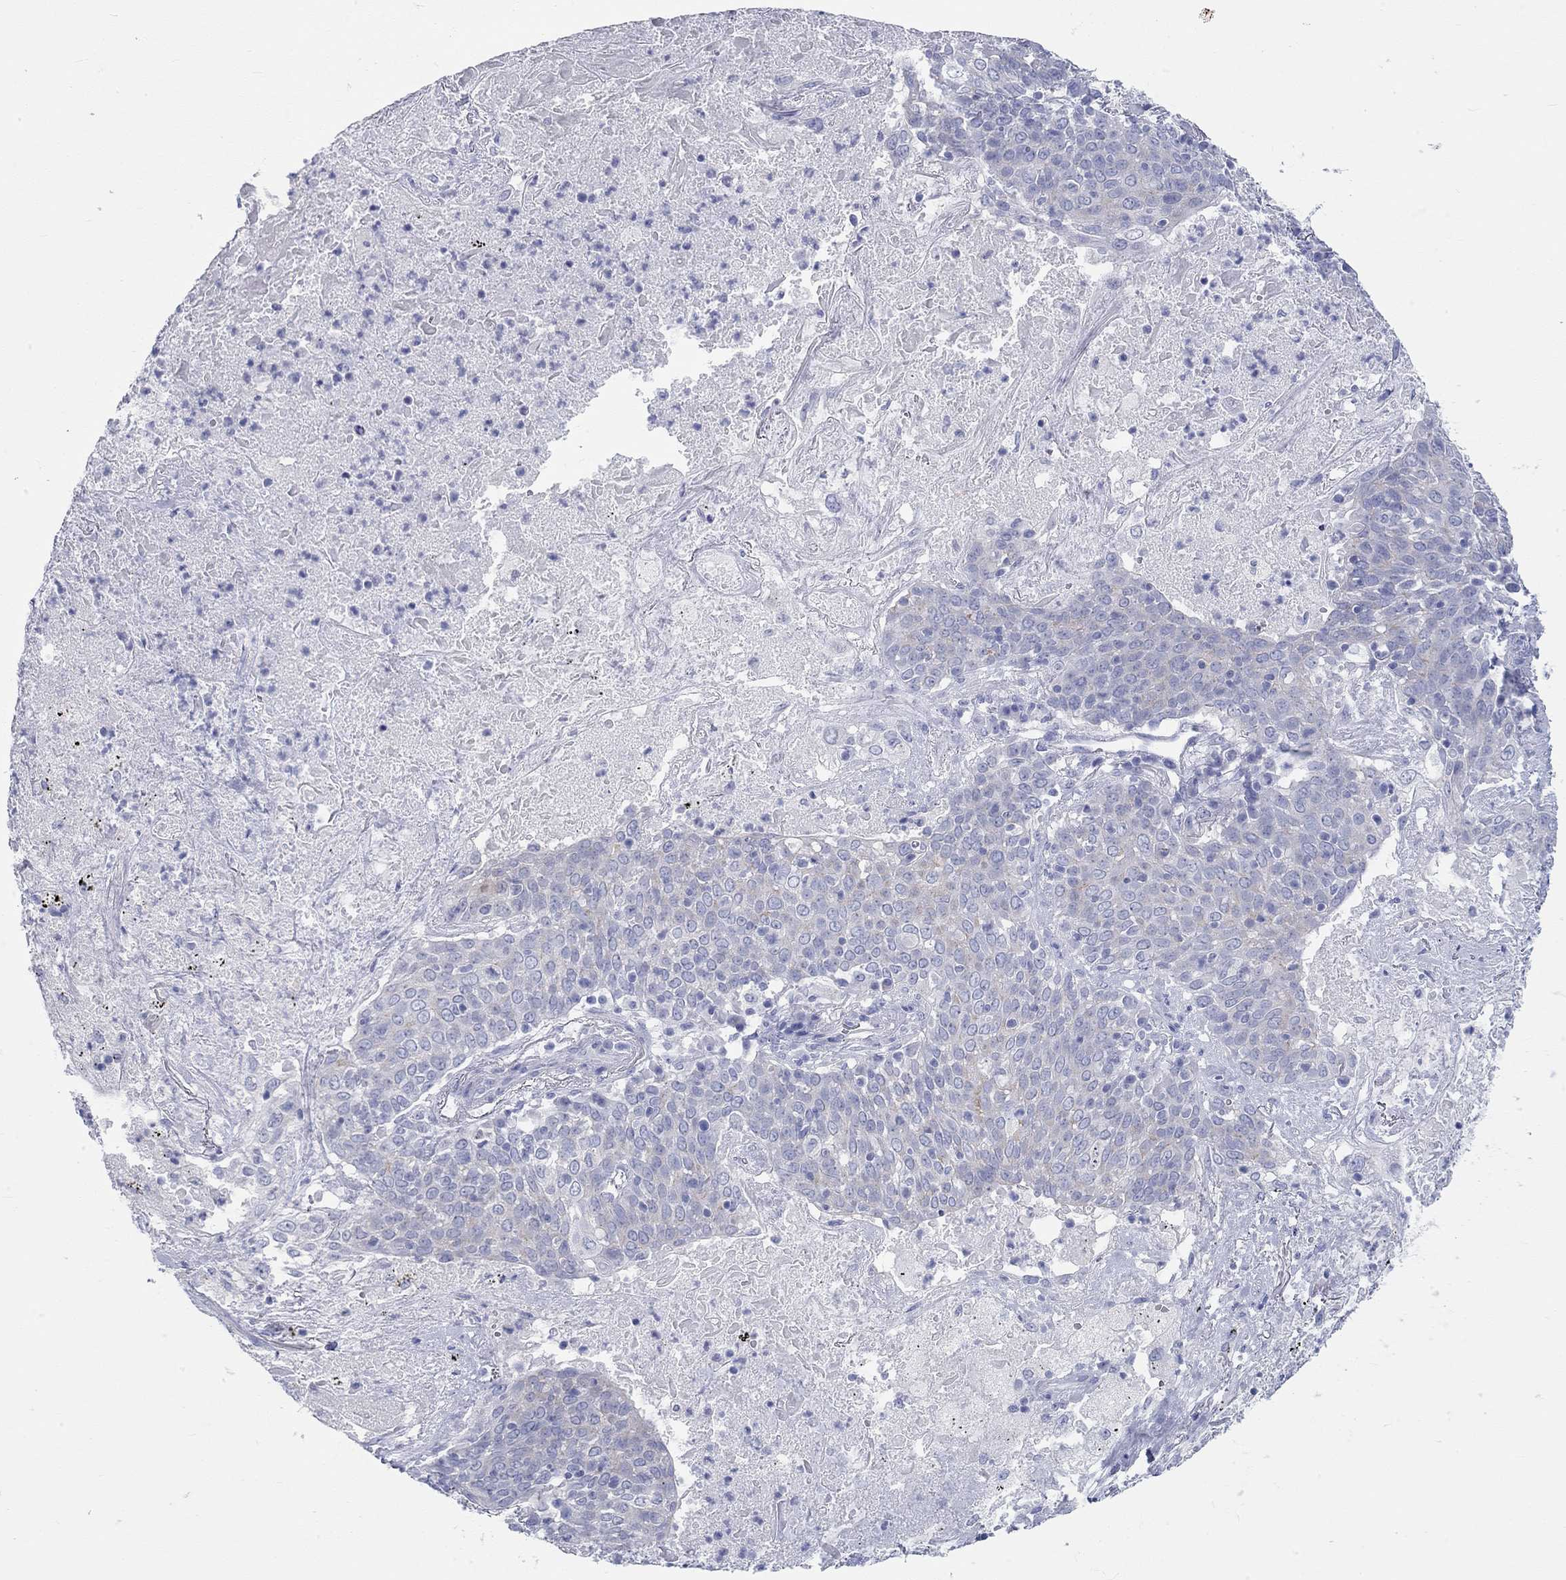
{"staining": {"intensity": "negative", "quantity": "none", "location": "none"}, "tissue": "lung cancer", "cell_type": "Tumor cells", "image_type": "cancer", "snomed": [{"axis": "morphology", "description": "Squamous cell carcinoma, NOS"}, {"axis": "topography", "description": "Lung"}], "caption": "Micrograph shows no protein positivity in tumor cells of lung squamous cell carcinoma tissue. The staining was performed using DAB to visualize the protein expression in brown, while the nuclei were stained in blue with hematoxylin (Magnification: 20x).", "gene": "SPATA9", "patient": {"sex": "male", "age": 82}}